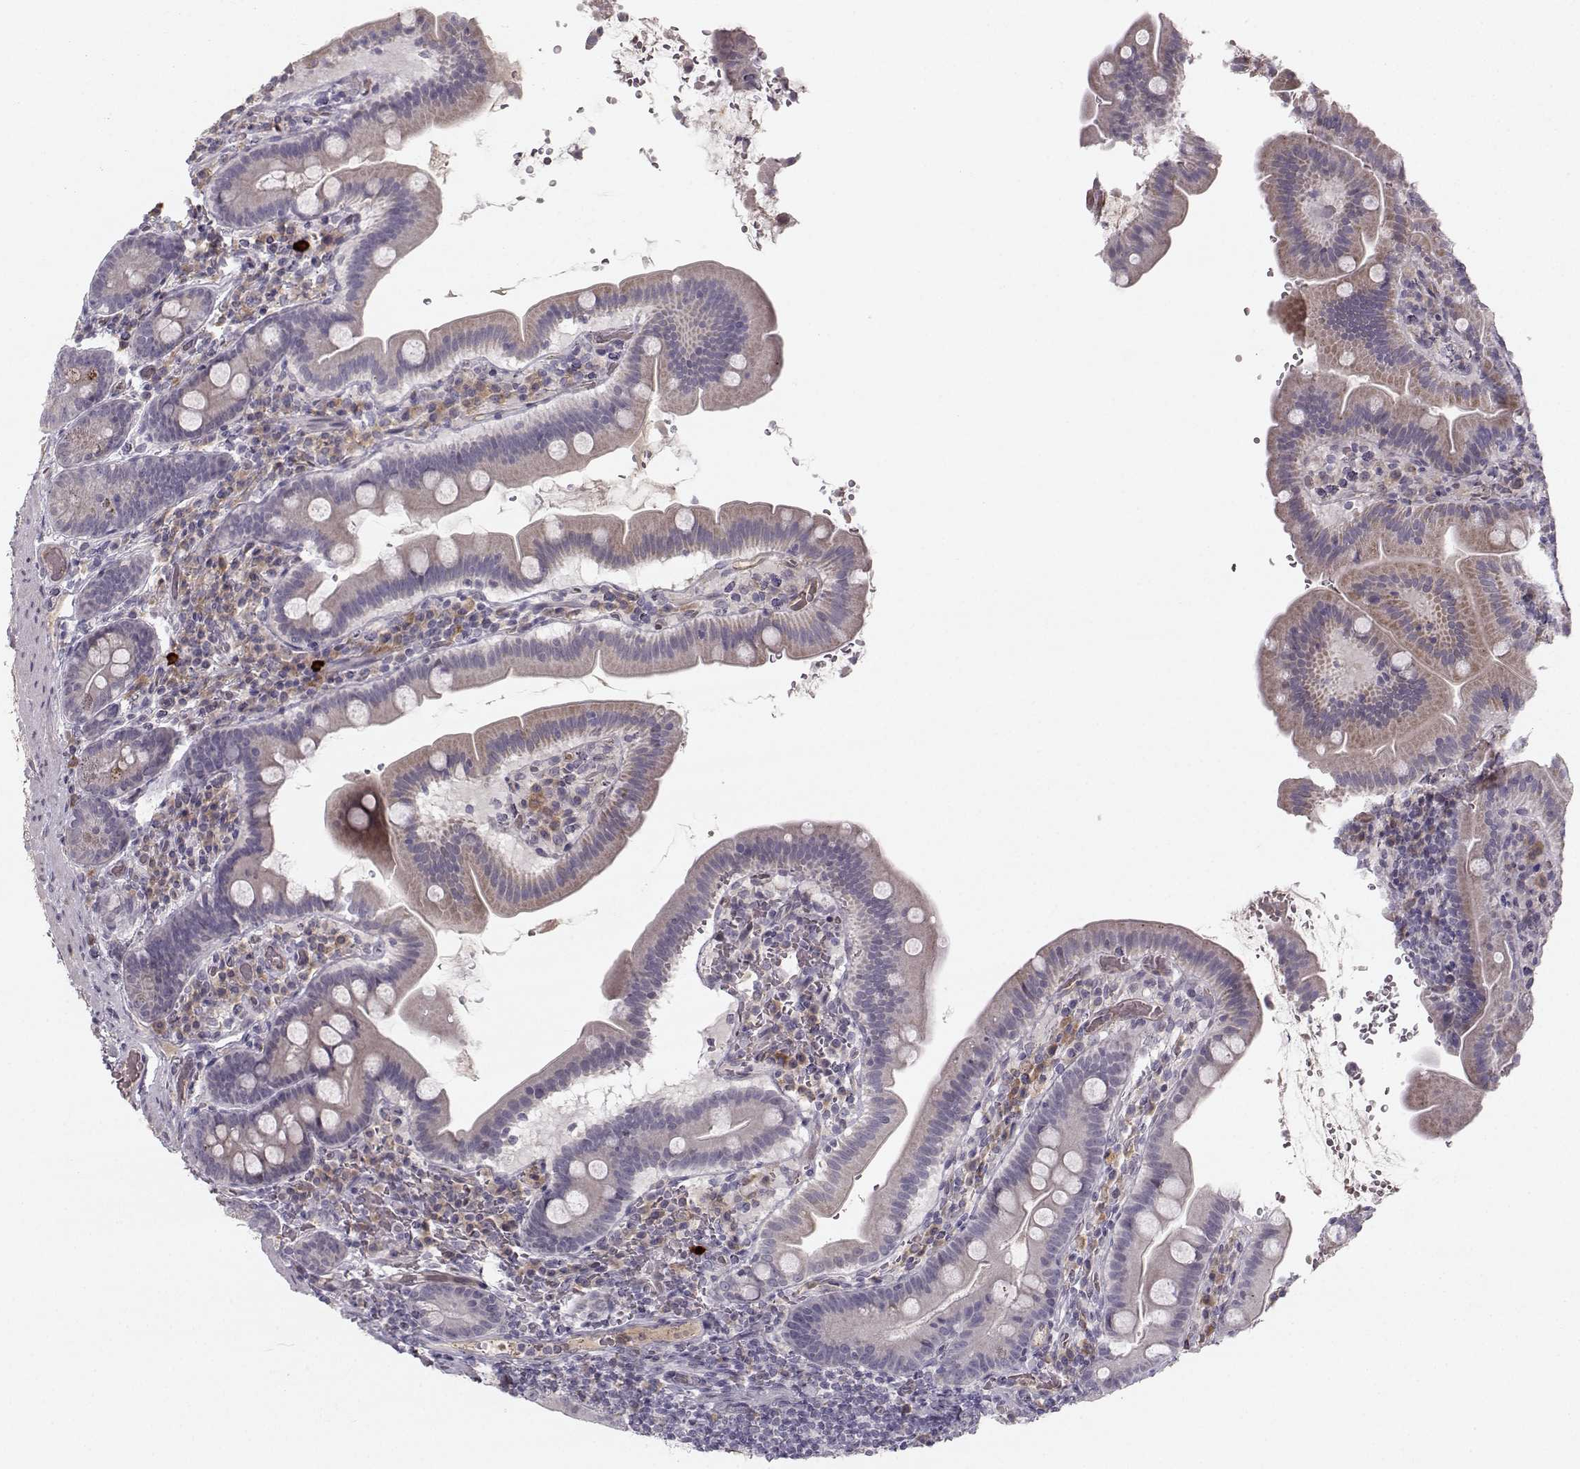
{"staining": {"intensity": "negative", "quantity": "none", "location": "none"}, "tissue": "small intestine", "cell_type": "Glandular cells", "image_type": "normal", "snomed": [{"axis": "morphology", "description": "Normal tissue, NOS"}, {"axis": "topography", "description": "Small intestine"}], "caption": "High magnification brightfield microscopy of benign small intestine stained with DAB (brown) and counterstained with hematoxylin (blue): glandular cells show no significant expression. Brightfield microscopy of IHC stained with DAB (brown) and hematoxylin (blue), captured at high magnification.", "gene": "OPRD1", "patient": {"sex": "male", "age": 26}}